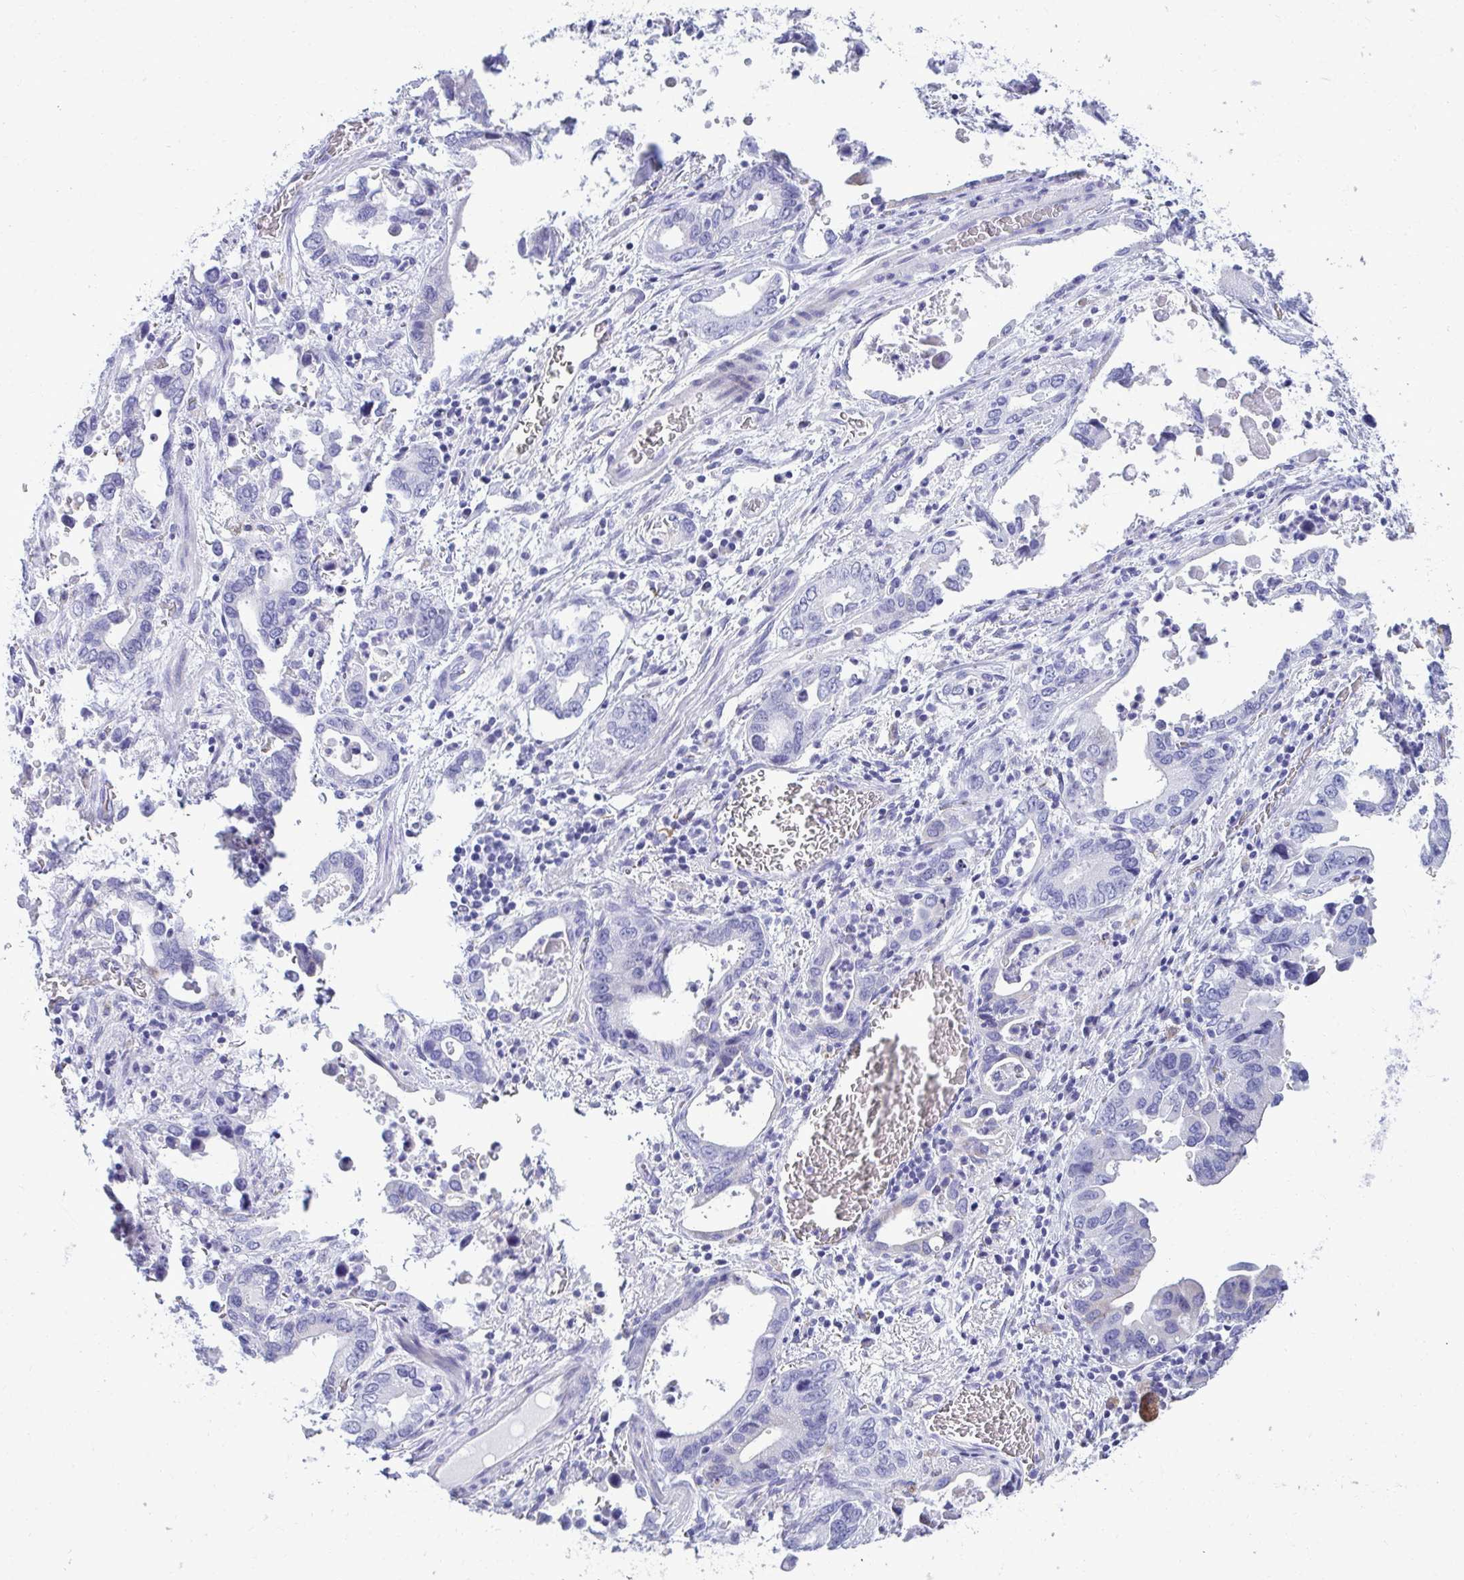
{"staining": {"intensity": "negative", "quantity": "none", "location": "none"}, "tissue": "stomach cancer", "cell_type": "Tumor cells", "image_type": "cancer", "snomed": [{"axis": "morphology", "description": "Adenocarcinoma, NOS"}, {"axis": "topography", "description": "Stomach, upper"}], "caption": "A micrograph of human adenocarcinoma (stomach) is negative for staining in tumor cells.", "gene": "AIG1", "patient": {"sex": "male", "age": 74}}